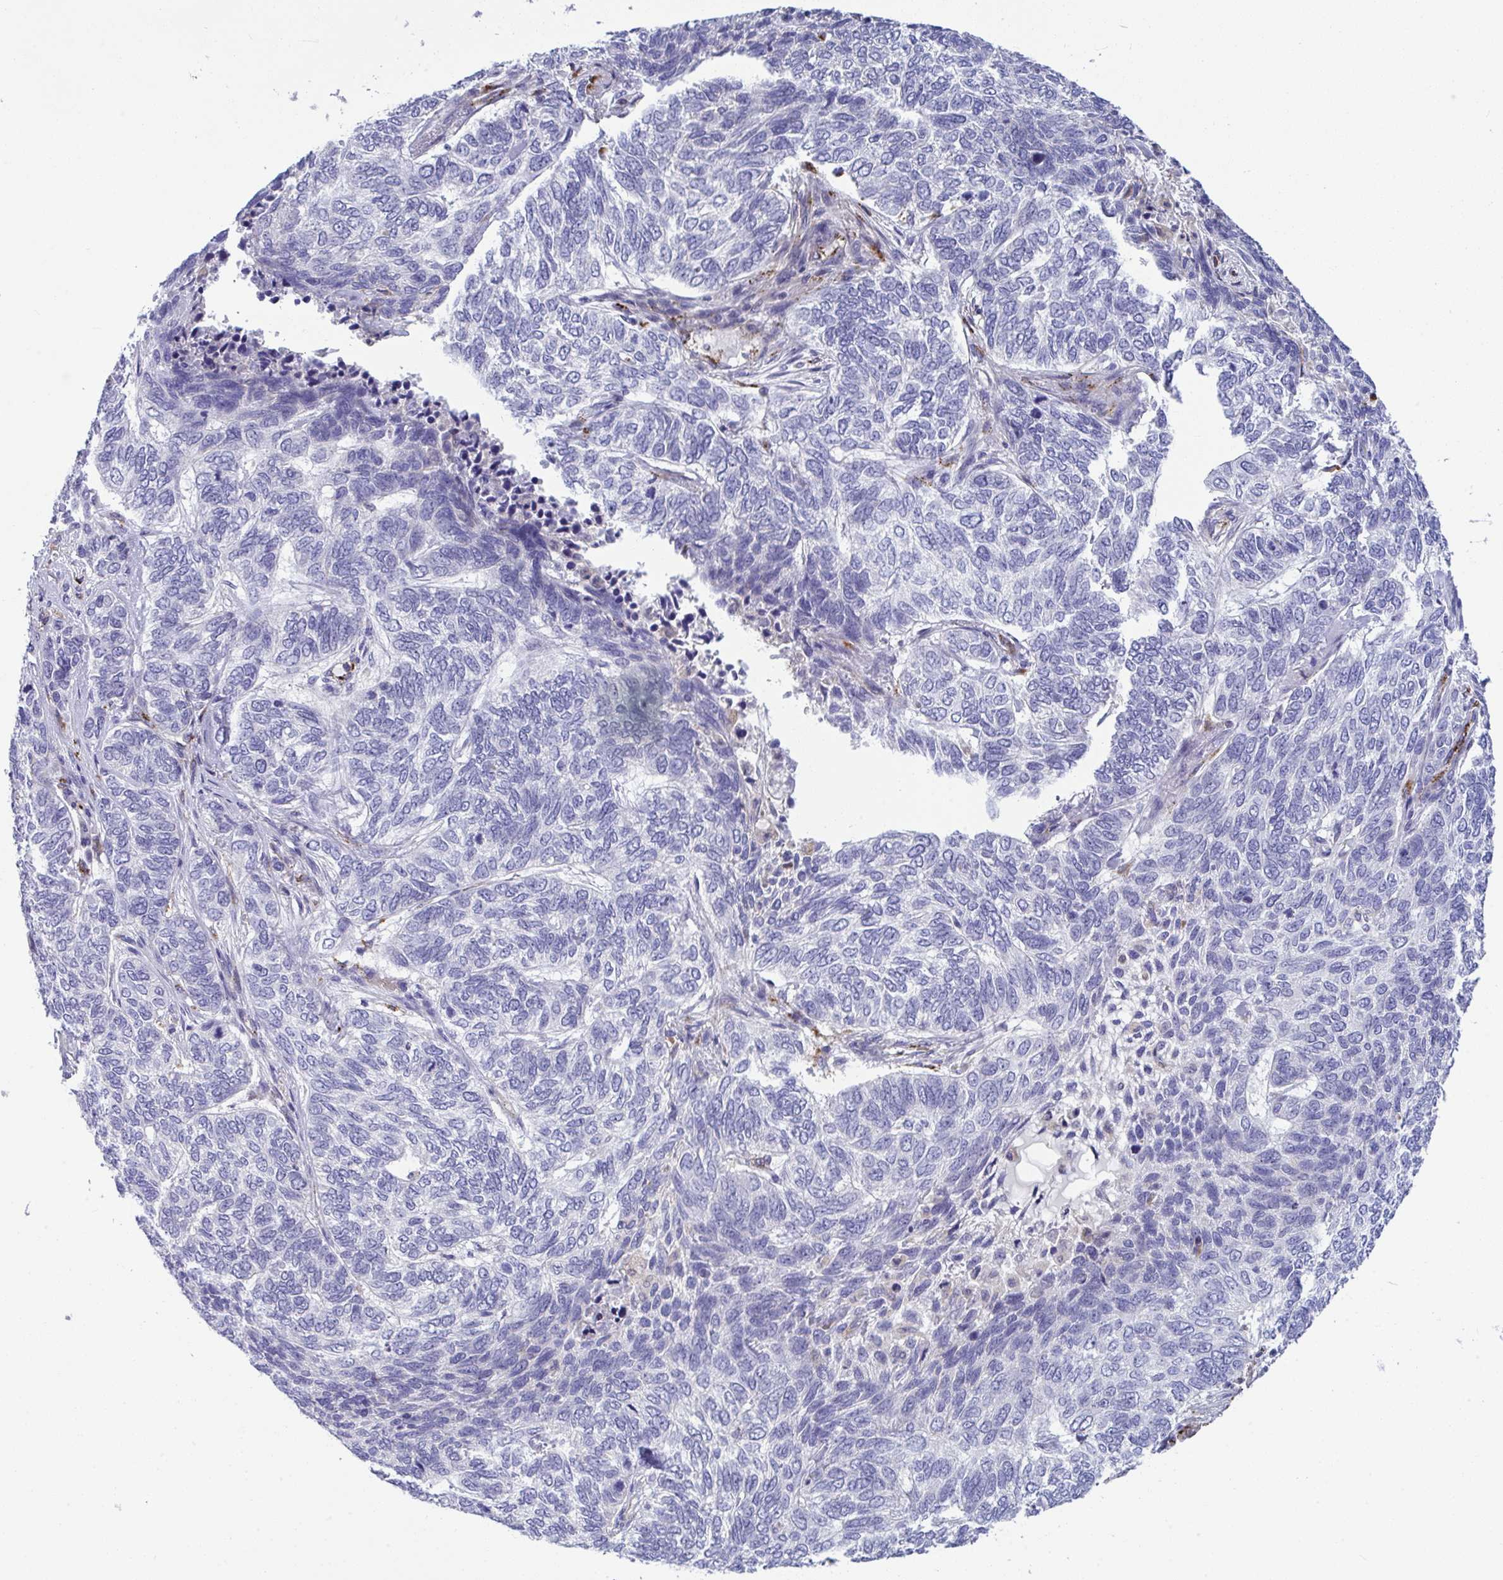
{"staining": {"intensity": "negative", "quantity": "none", "location": "none"}, "tissue": "skin cancer", "cell_type": "Tumor cells", "image_type": "cancer", "snomed": [{"axis": "morphology", "description": "Basal cell carcinoma"}, {"axis": "topography", "description": "Skin"}], "caption": "IHC micrograph of neoplastic tissue: human skin basal cell carcinoma stained with DAB (3,3'-diaminobenzidine) shows no significant protein staining in tumor cells.", "gene": "TOR1AIP2", "patient": {"sex": "female", "age": 65}}